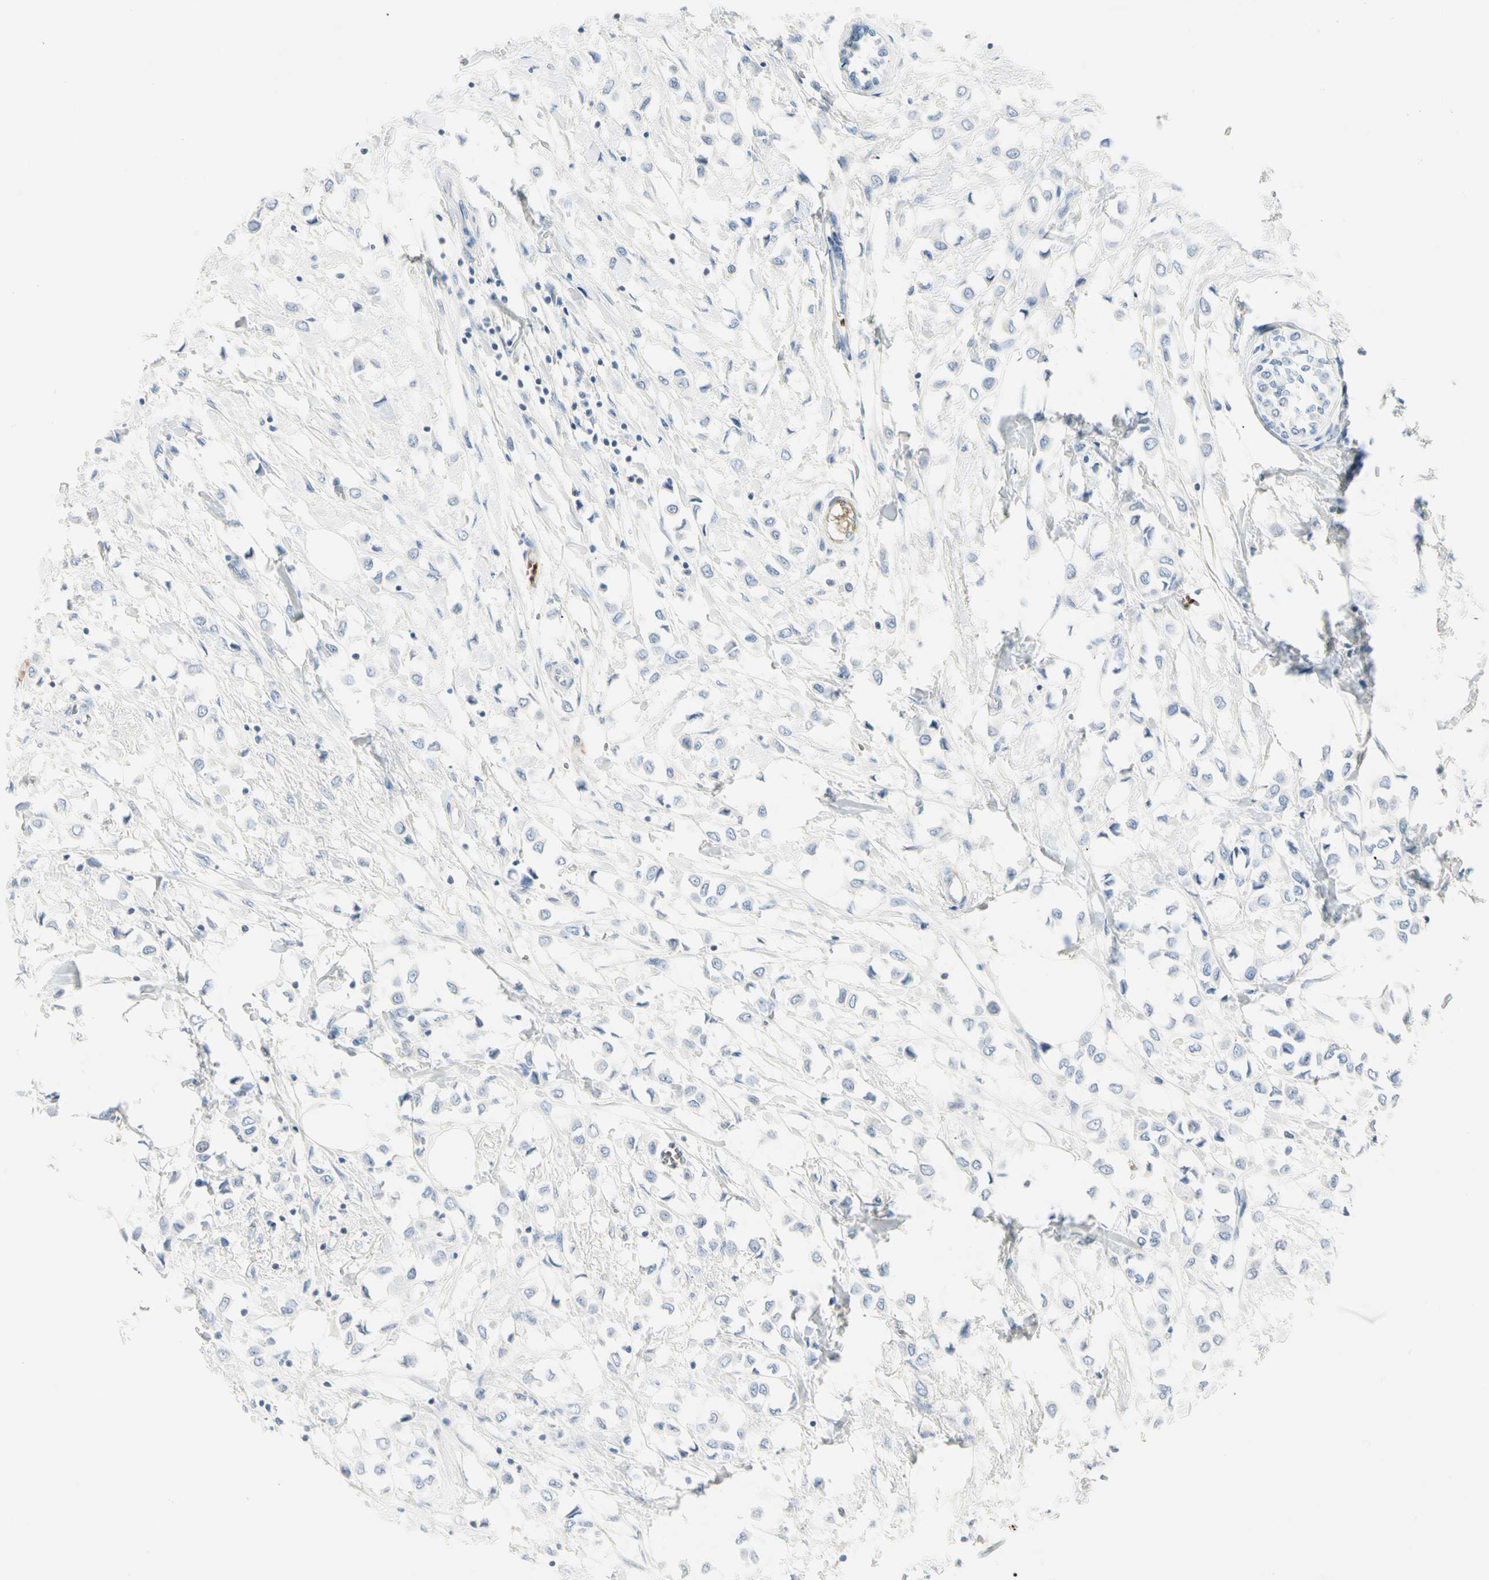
{"staining": {"intensity": "negative", "quantity": "none", "location": "none"}, "tissue": "breast cancer", "cell_type": "Tumor cells", "image_type": "cancer", "snomed": [{"axis": "morphology", "description": "Lobular carcinoma"}, {"axis": "topography", "description": "Breast"}], "caption": "Immunohistochemistry of human breast cancer displays no staining in tumor cells.", "gene": "CA1", "patient": {"sex": "female", "age": 51}}